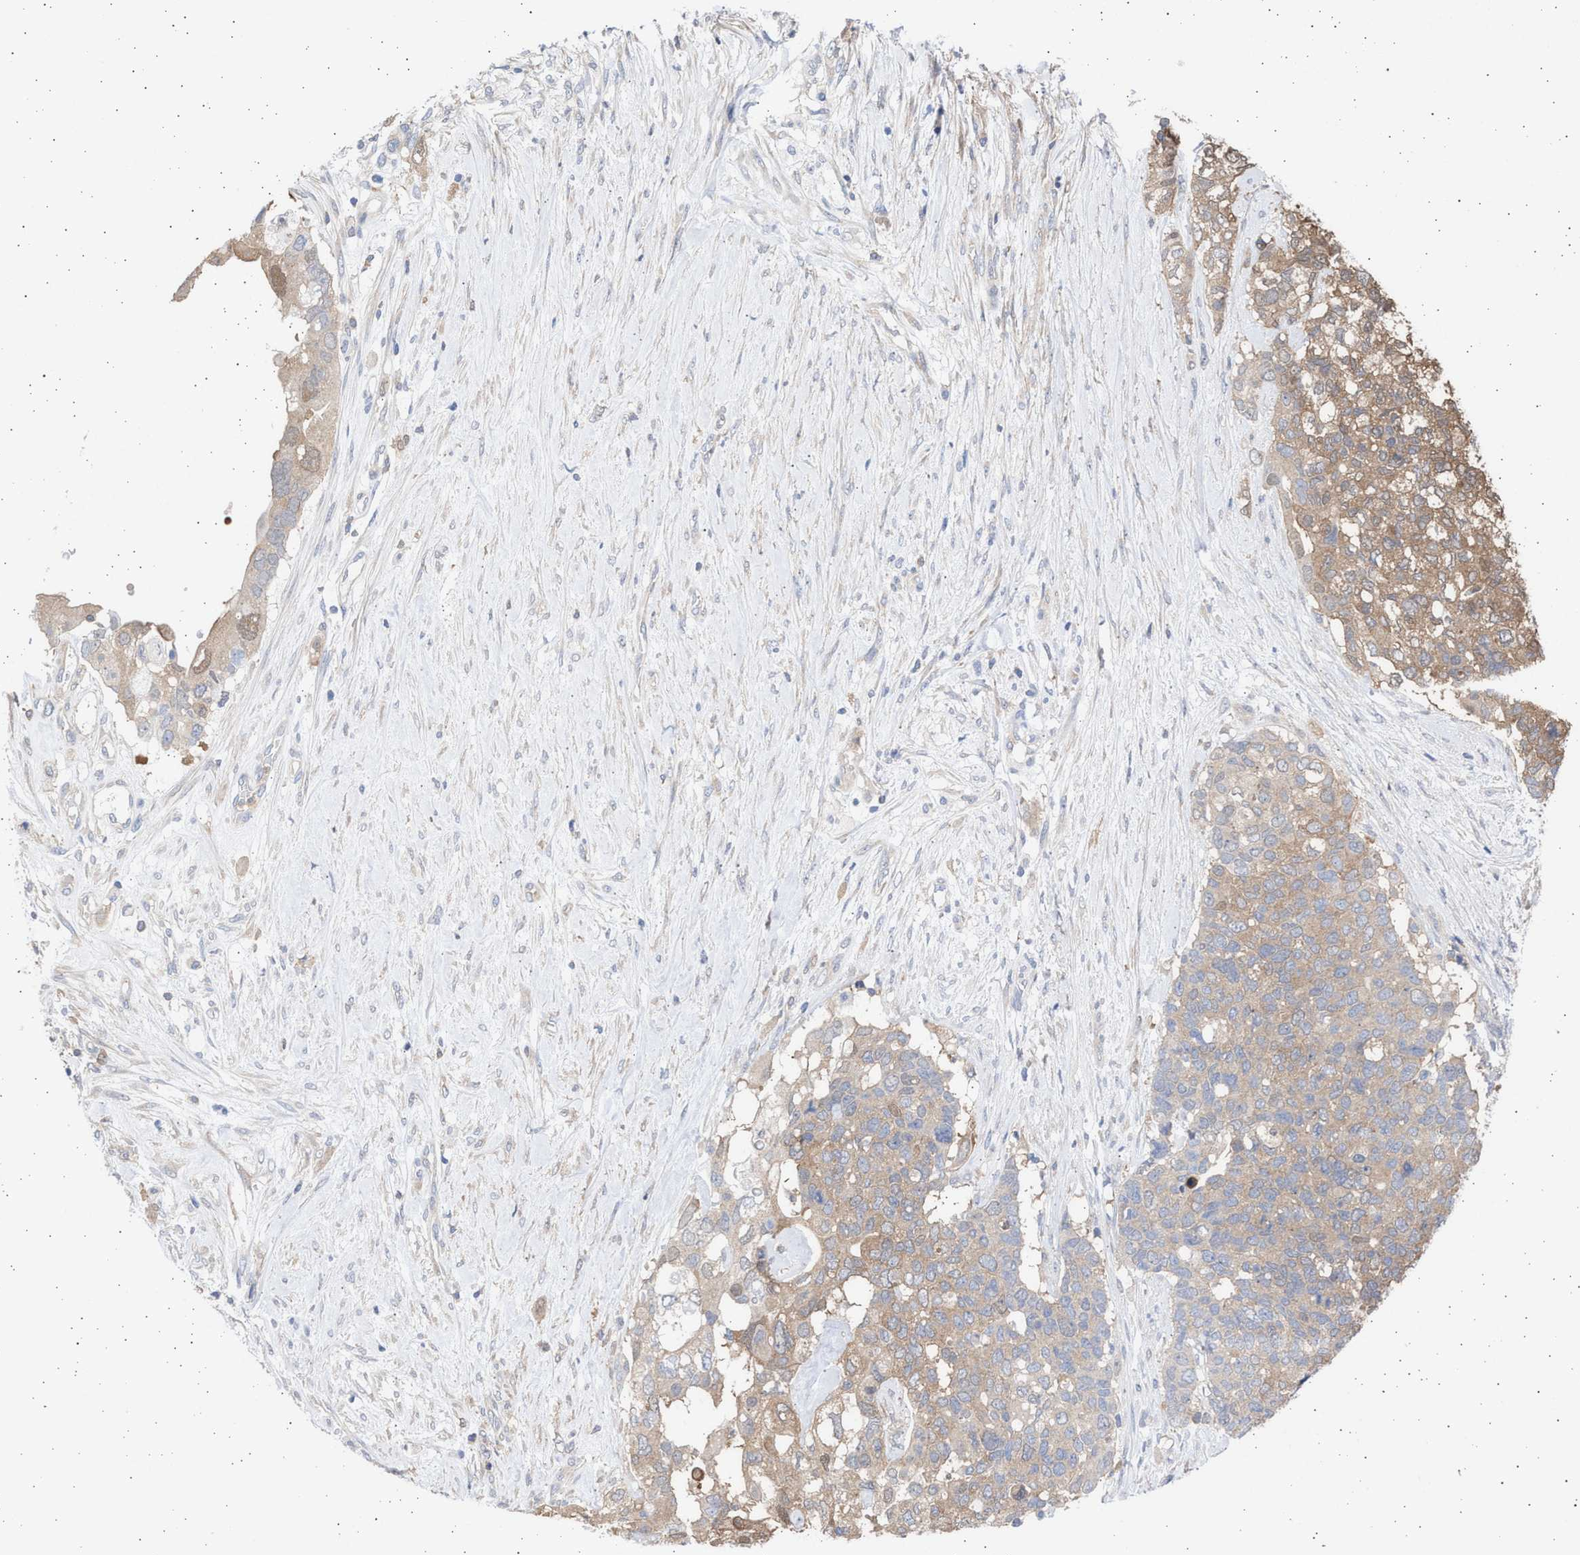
{"staining": {"intensity": "weak", "quantity": ">75%", "location": "cytoplasmic/membranous"}, "tissue": "pancreatic cancer", "cell_type": "Tumor cells", "image_type": "cancer", "snomed": [{"axis": "morphology", "description": "Adenocarcinoma, NOS"}, {"axis": "topography", "description": "Pancreas"}], "caption": "The image reveals immunohistochemical staining of adenocarcinoma (pancreatic). There is weak cytoplasmic/membranous staining is seen in about >75% of tumor cells. The protein is stained brown, and the nuclei are stained in blue (DAB IHC with brightfield microscopy, high magnification).", "gene": "ALDOC", "patient": {"sex": "female", "age": 56}}